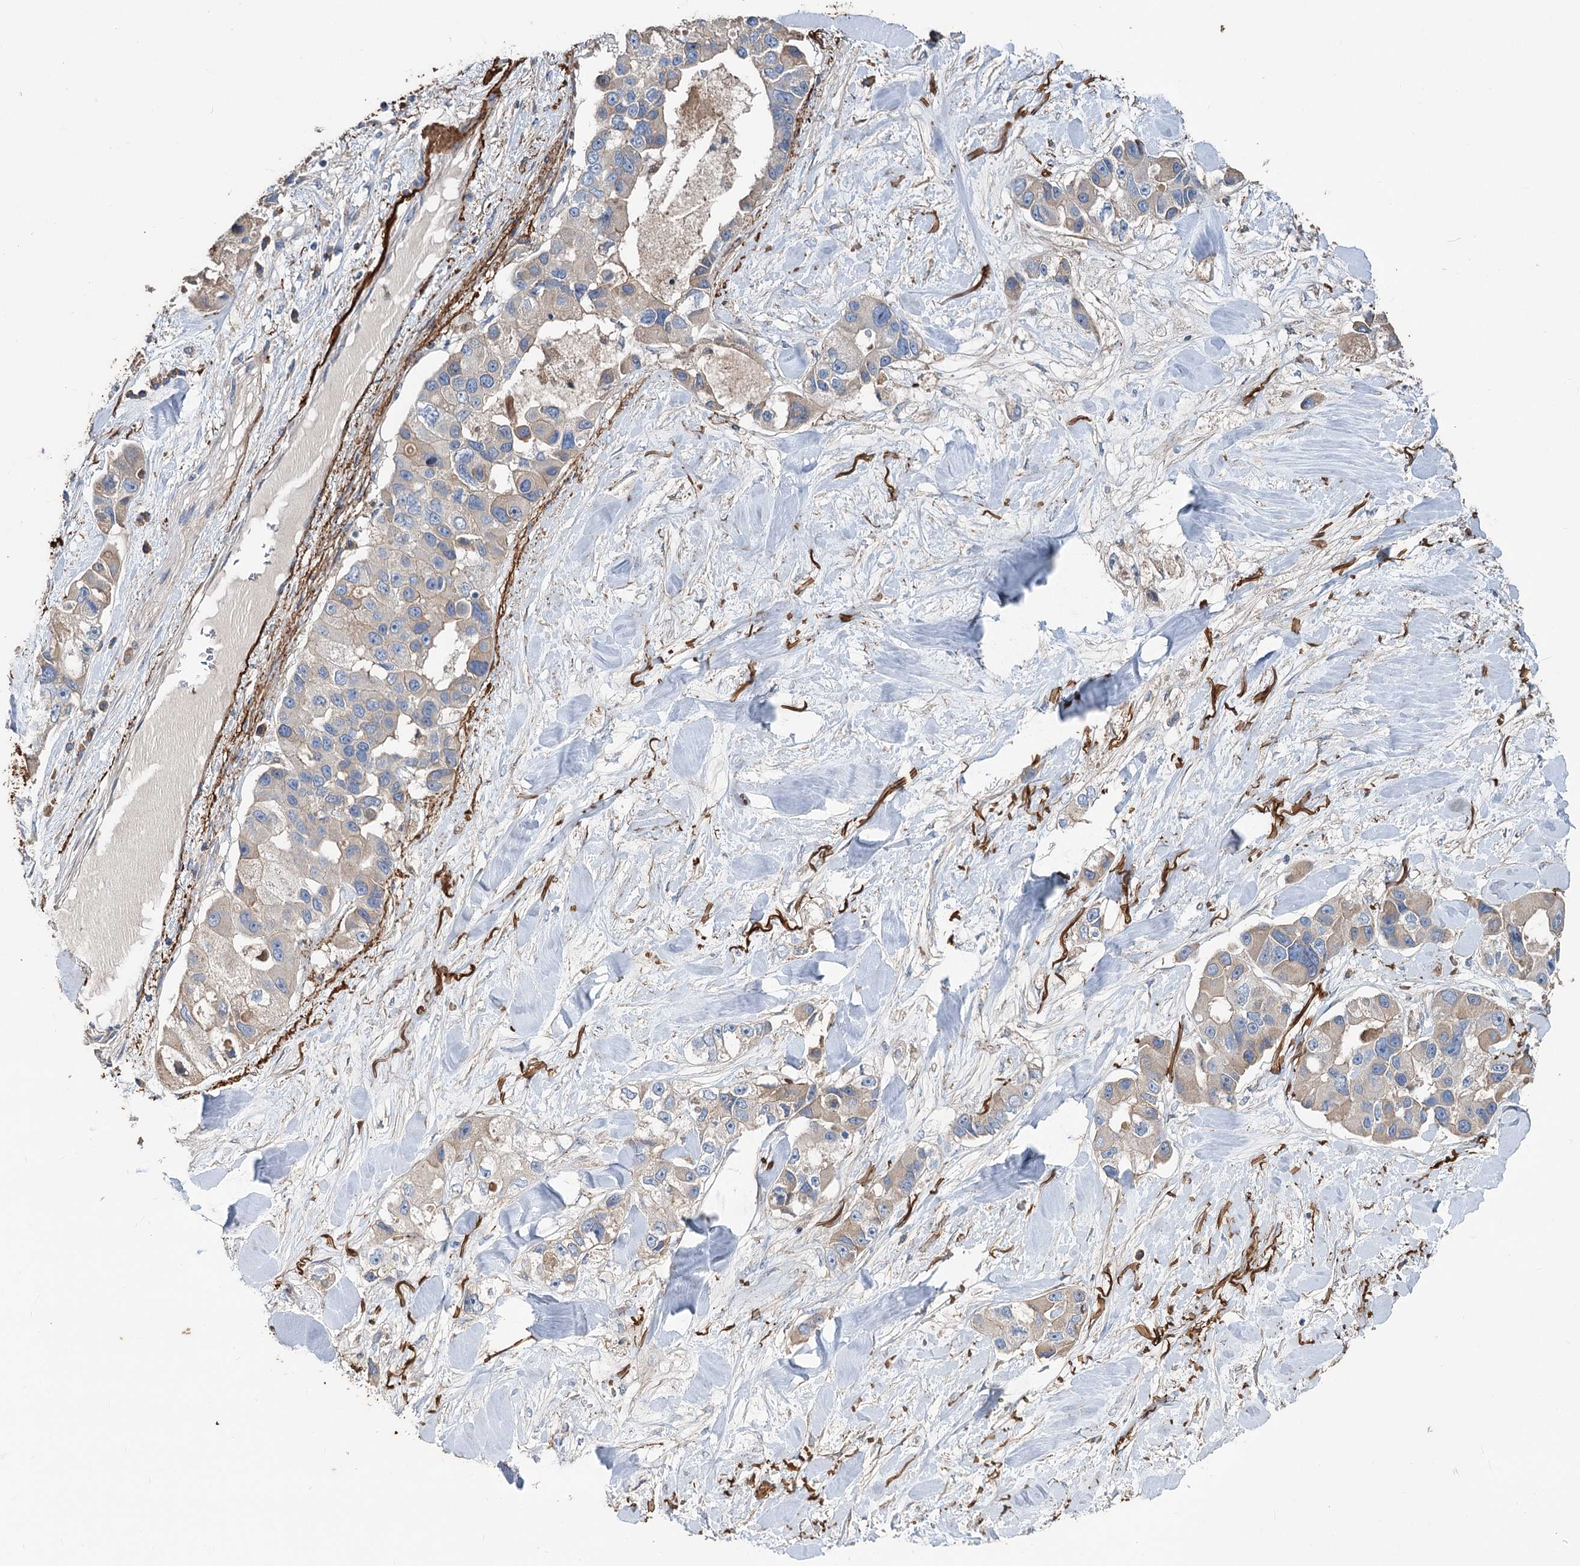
{"staining": {"intensity": "weak", "quantity": "25%-75%", "location": "cytoplasmic/membranous"}, "tissue": "lung cancer", "cell_type": "Tumor cells", "image_type": "cancer", "snomed": [{"axis": "morphology", "description": "Adenocarcinoma, NOS"}, {"axis": "topography", "description": "Lung"}], "caption": "Weak cytoplasmic/membranous expression for a protein is seen in approximately 25%-75% of tumor cells of lung cancer (adenocarcinoma) using IHC.", "gene": "URAD", "patient": {"sex": "female", "age": 54}}